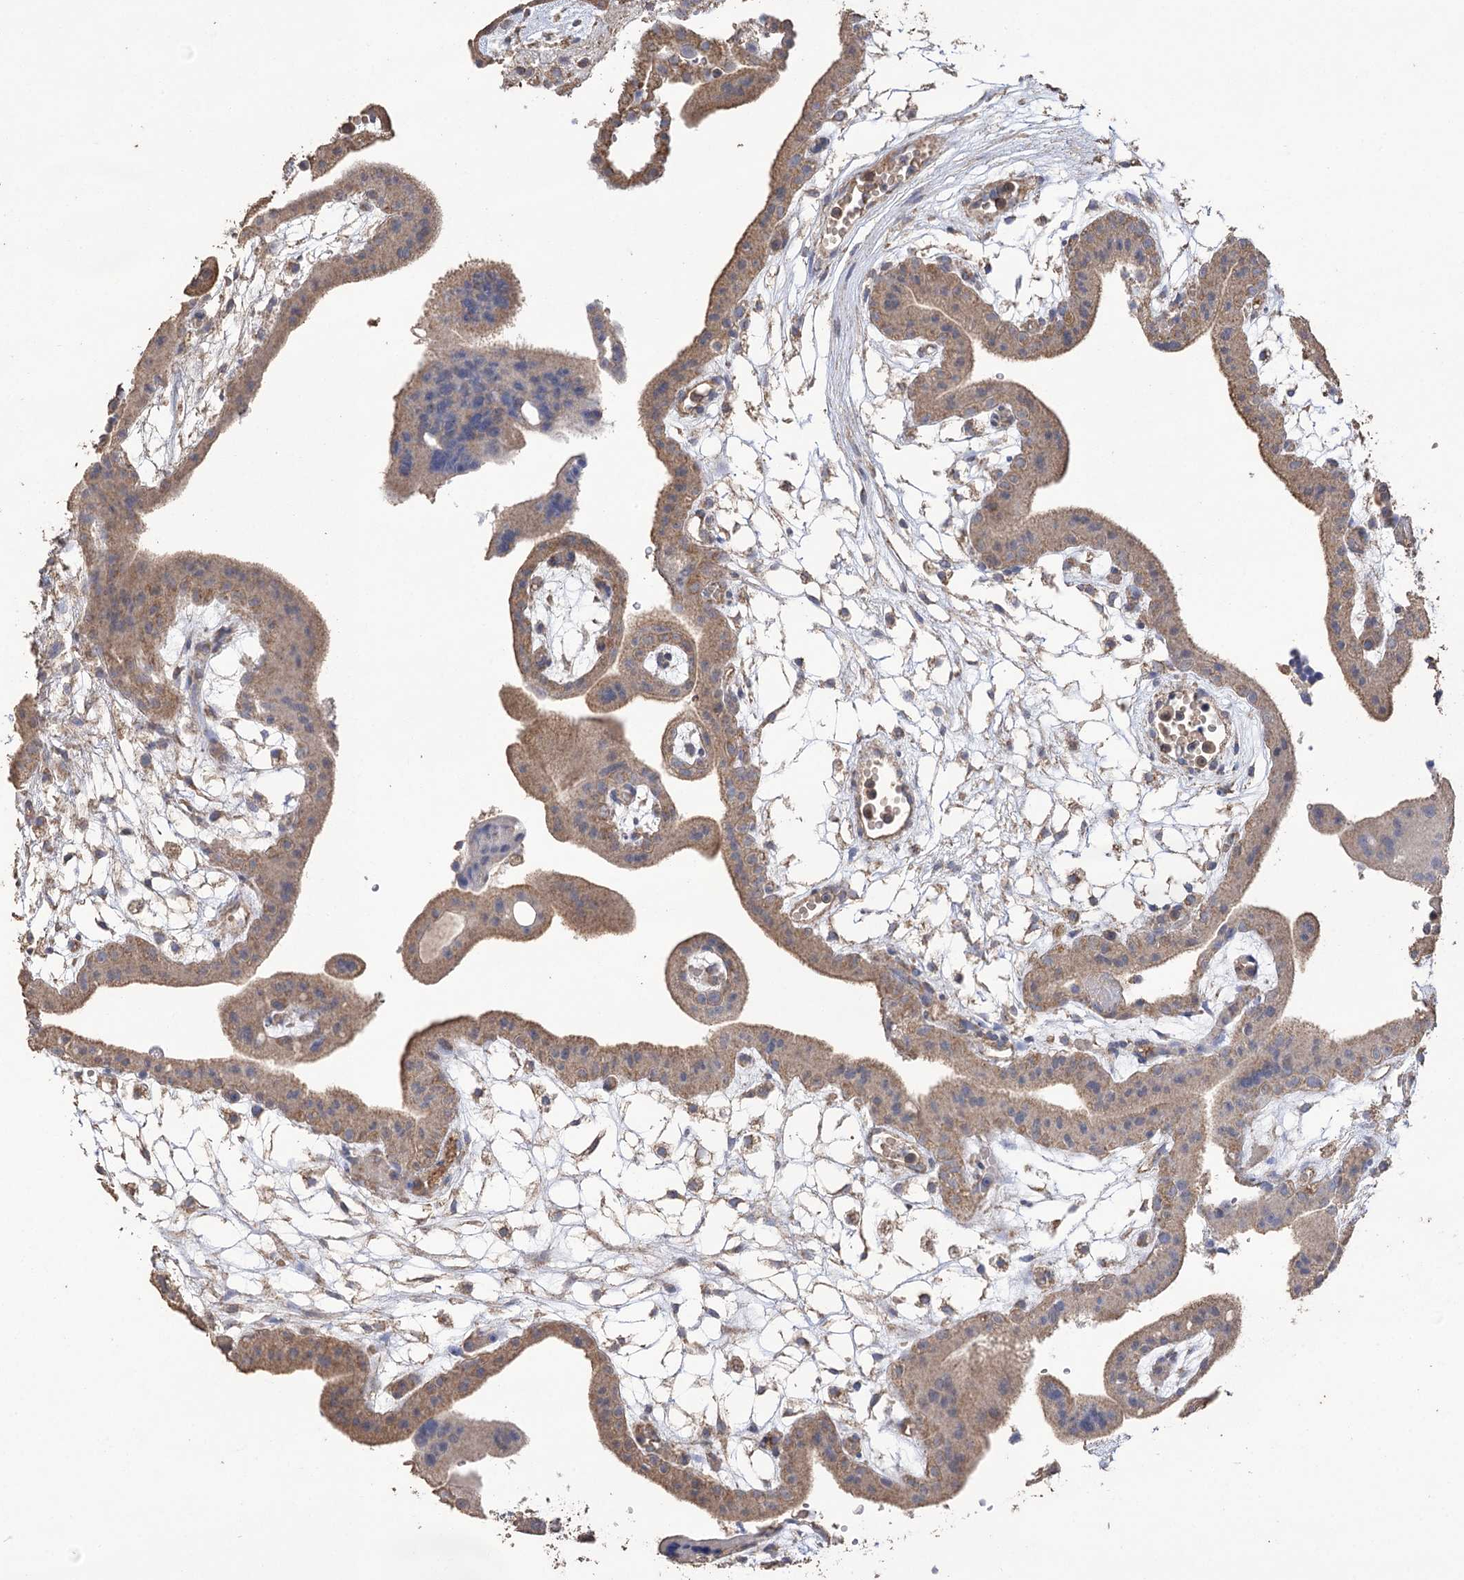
{"staining": {"intensity": "moderate", "quantity": ">75%", "location": "cytoplasmic/membranous"}, "tissue": "placenta", "cell_type": "Trophoblastic cells", "image_type": "normal", "snomed": [{"axis": "morphology", "description": "Normal tissue, NOS"}, {"axis": "topography", "description": "Placenta"}], "caption": "This photomicrograph demonstrates benign placenta stained with immunohistochemistry (IHC) to label a protein in brown. The cytoplasmic/membranous of trophoblastic cells show moderate positivity for the protein. Nuclei are counter-stained blue.", "gene": "IREB2", "patient": {"sex": "female", "age": 18}}